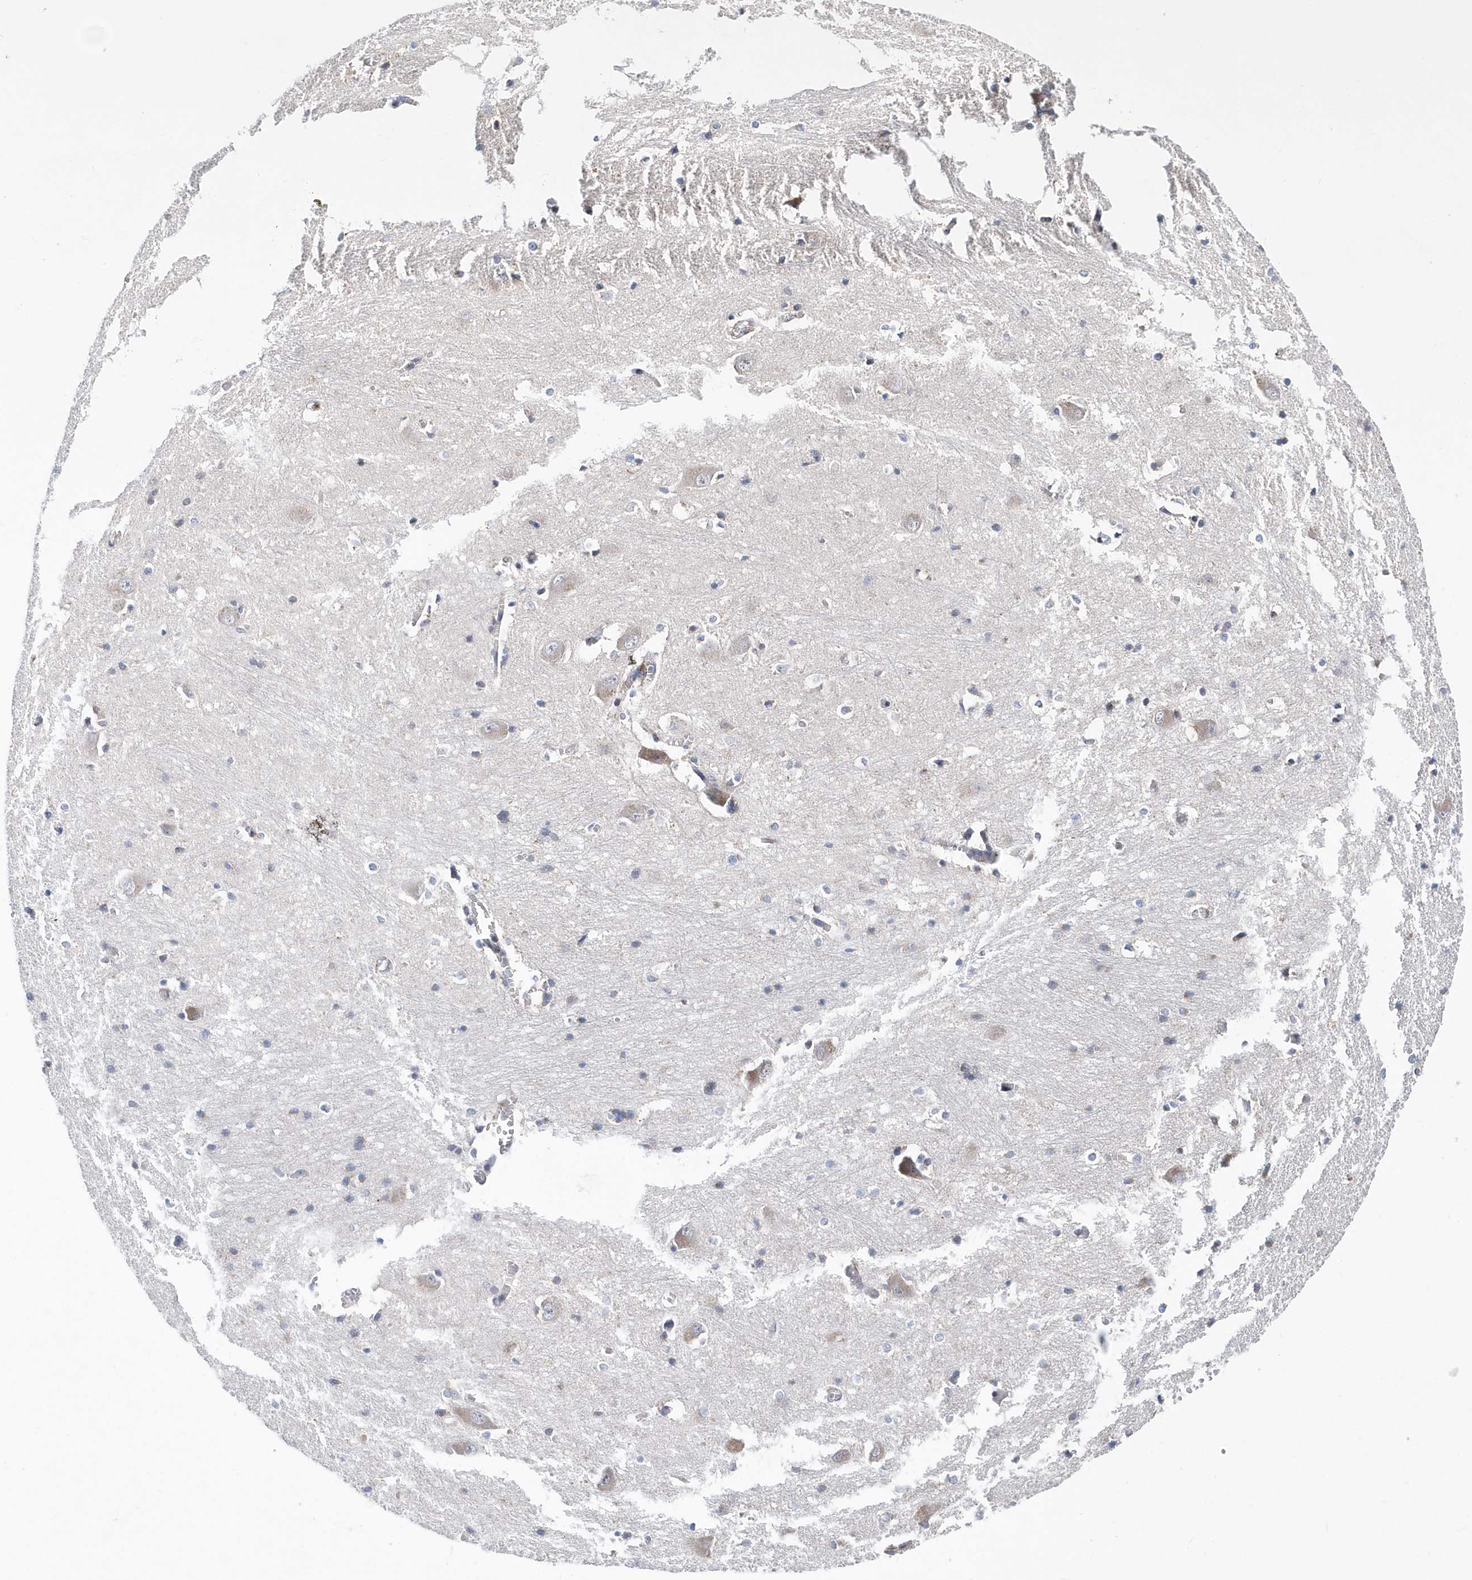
{"staining": {"intensity": "weak", "quantity": "<25%", "location": "cytoplasmic/membranous"}, "tissue": "caudate", "cell_type": "Glial cells", "image_type": "normal", "snomed": [{"axis": "morphology", "description": "Normal tissue, NOS"}, {"axis": "topography", "description": "Lateral ventricle wall"}], "caption": "This is an immunohistochemistry (IHC) histopathology image of unremarkable caudate. There is no expression in glial cells.", "gene": "SPATA5", "patient": {"sex": "male", "age": 37}}